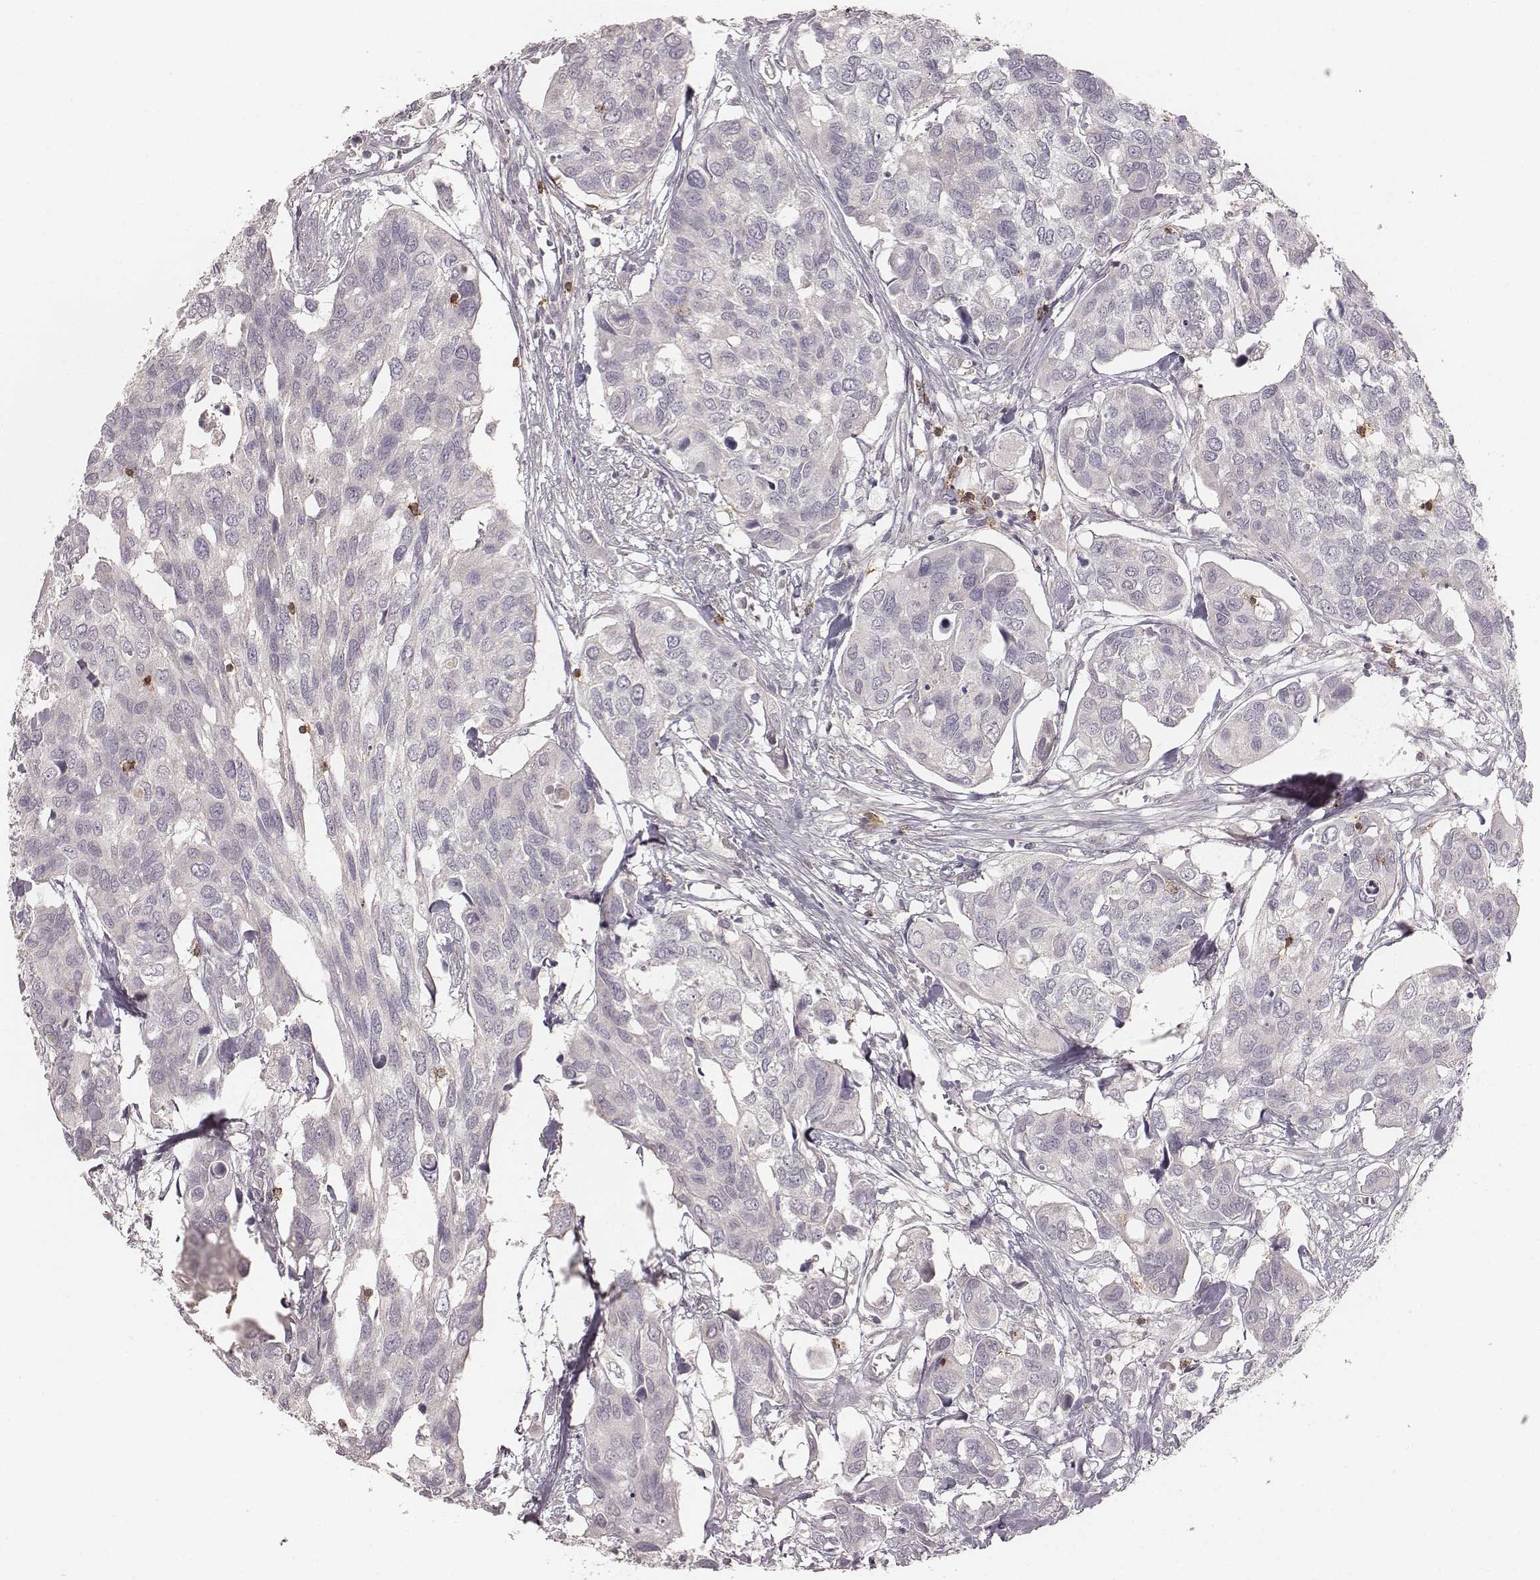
{"staining": {"intensity": "negative", "quantity": "none", "location": "none"}, "tissue": "urothelial cancer", "cell_type": "Tumor cells", "image_type": "cancer", "snomed": [{"axis": "morphology", "description": "Urothelial carcinoma, High grade"}, {"axis": "topography", "description": "Urinary bladder"}], "caption": "Immunohistochemistry (IHC) micrograph of human urothelial cancer stained for a protein (brown), which demonstrates no expression in tumor cells.", "gene": "CD8A", "patient": {"sex": "male", "age": 60}}